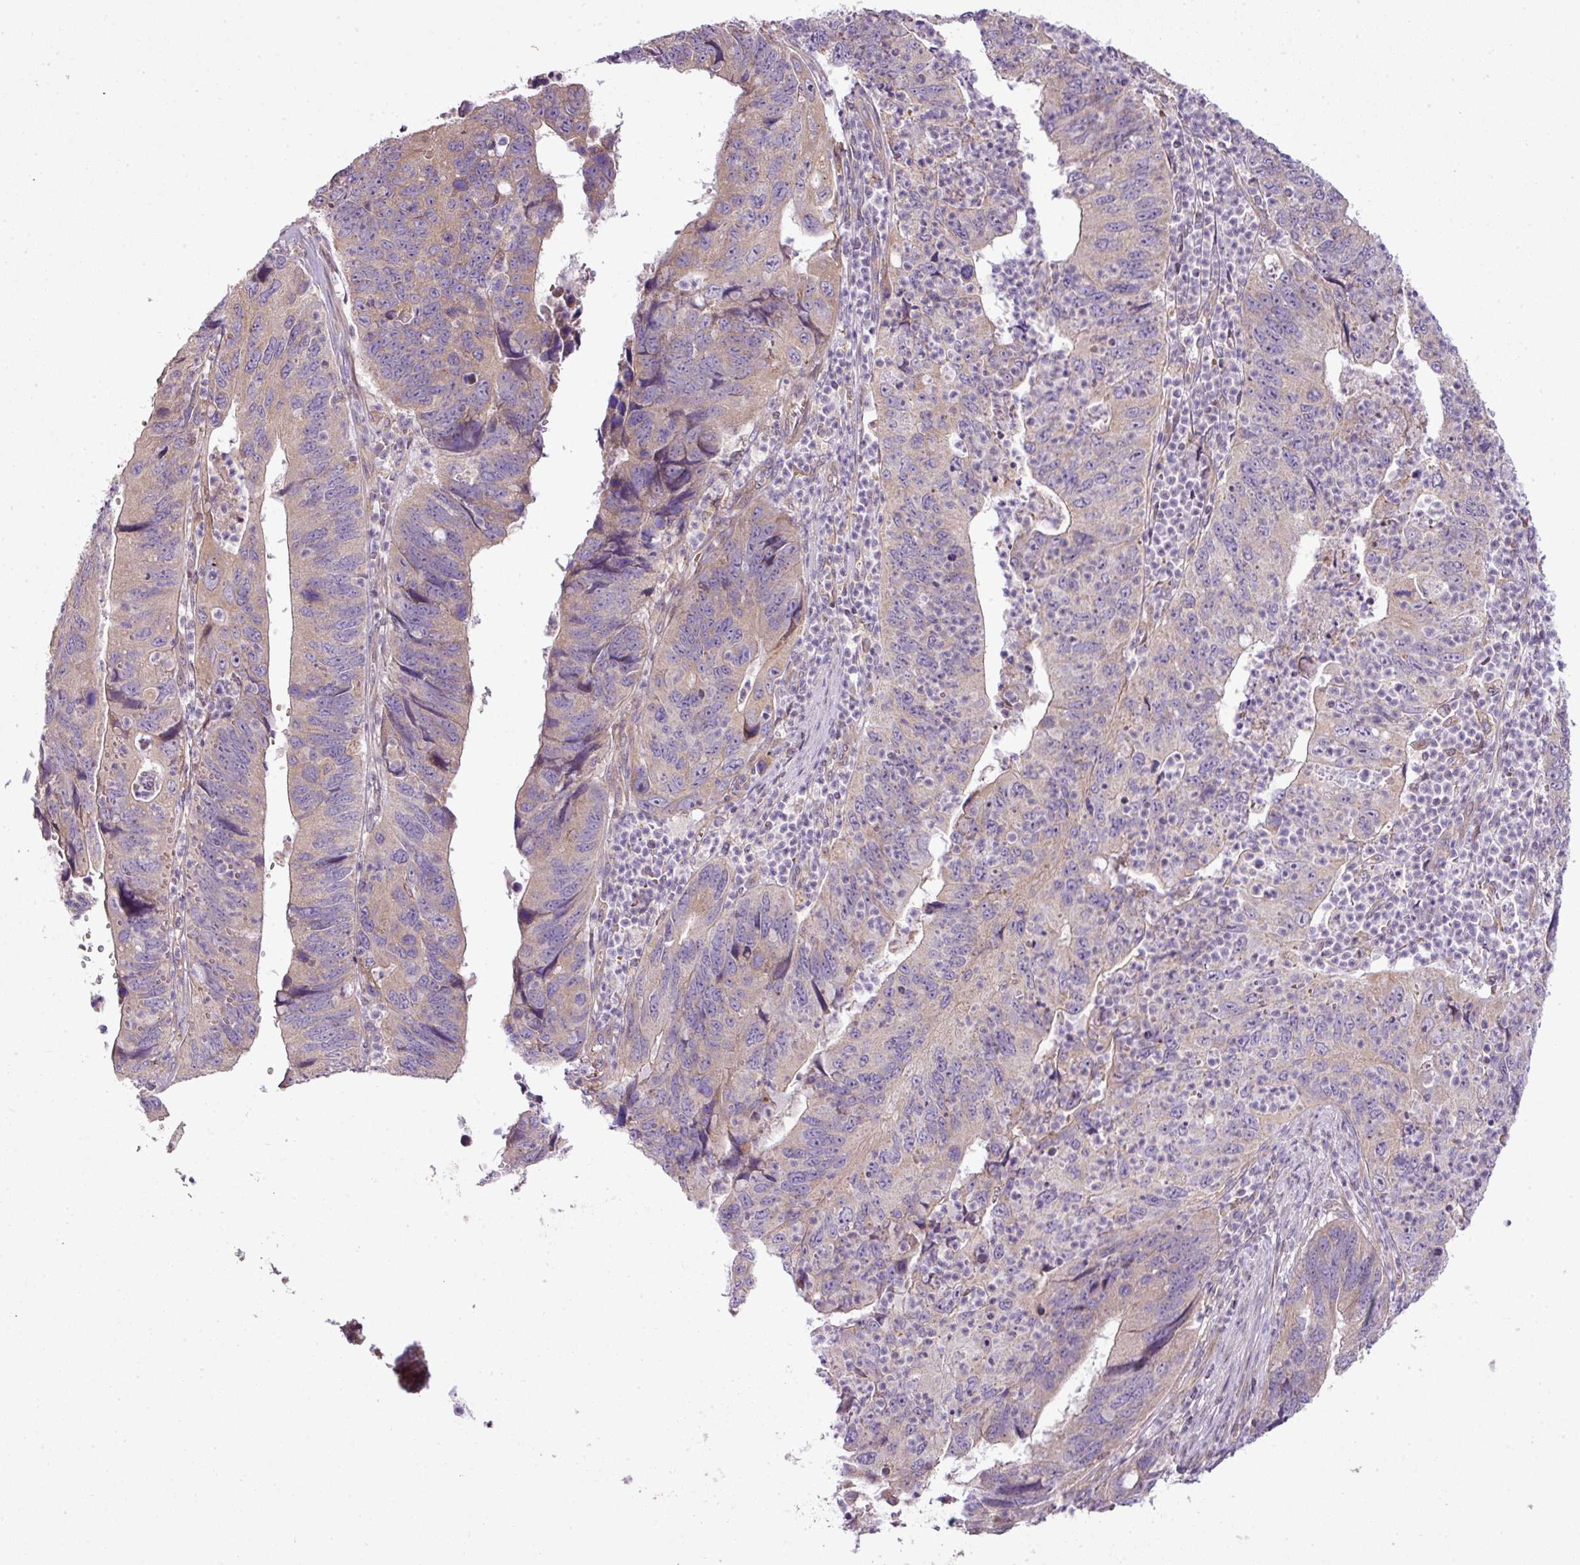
{"staining": {"intensity": "weak", "quantity": "25%-75%", "location": "cytoplasmic/membranous"}, "tissue": "stomach cancer", "cell_type": "Tumor cells", "image_type": "cancer", "snomed": [{"axis": "morphology", "description": "Adenocarcinoma, NOS"}, {"axis": "topography", "description": "Stomach"}], "caption": "This histopathology image displays stomach cancer stained with immunohistochemistry (IHC) to label a protein in brown. The cytoplasmic/membranous of tumor cells show weak positivity for the protein. Nuclei are counter-stained blue.", "gene": "COX18", "patient": {"sex": "male", "age": 59}}